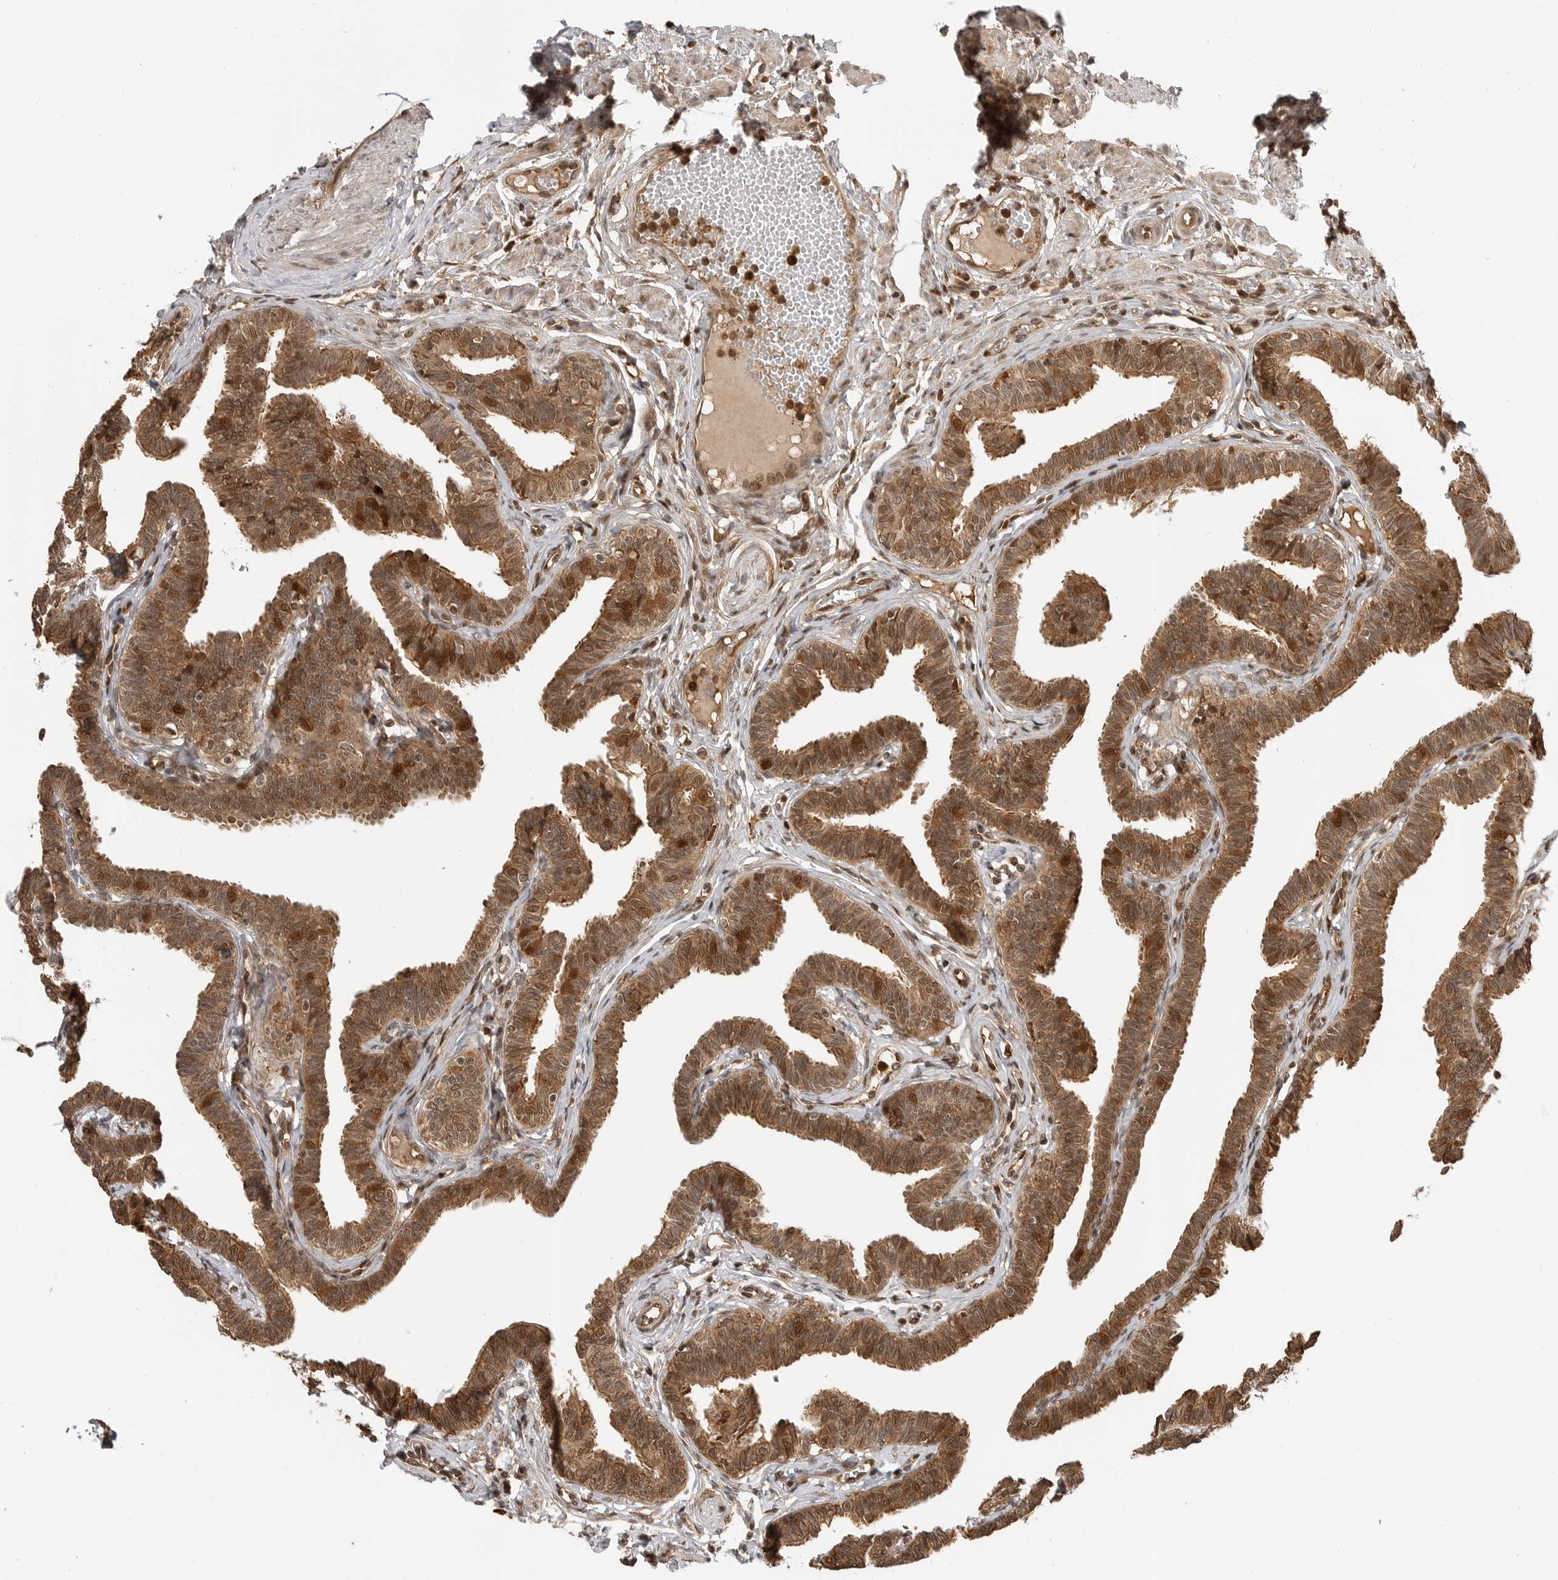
{"staining": {"intensity": "strong", "quantity": ">75%", "location": "cytoplasmic/membranous,nuclear"}, "tissue": "fallopian tube", "cell_type": "Glandular cells", "image_type": "normal", "snomed": [{"axis": "morphology", "description": "Normal tissue, NOS"}, {"axis": "topography", "description": "Fallopian tube"}, {"axis": "topography", "description": "Ovary"}], "caption": "Immunohistochemistry (IHC) of unremarkable fallopian tube shows high levels of strong cytoplasmic/membranous,nuclear expression in approximately >75% of glandular cells. (IHC, brightfield microscopy, high magnification).", "gene": "BMP2K", "patient": {"sex": "female", "age": 23}}